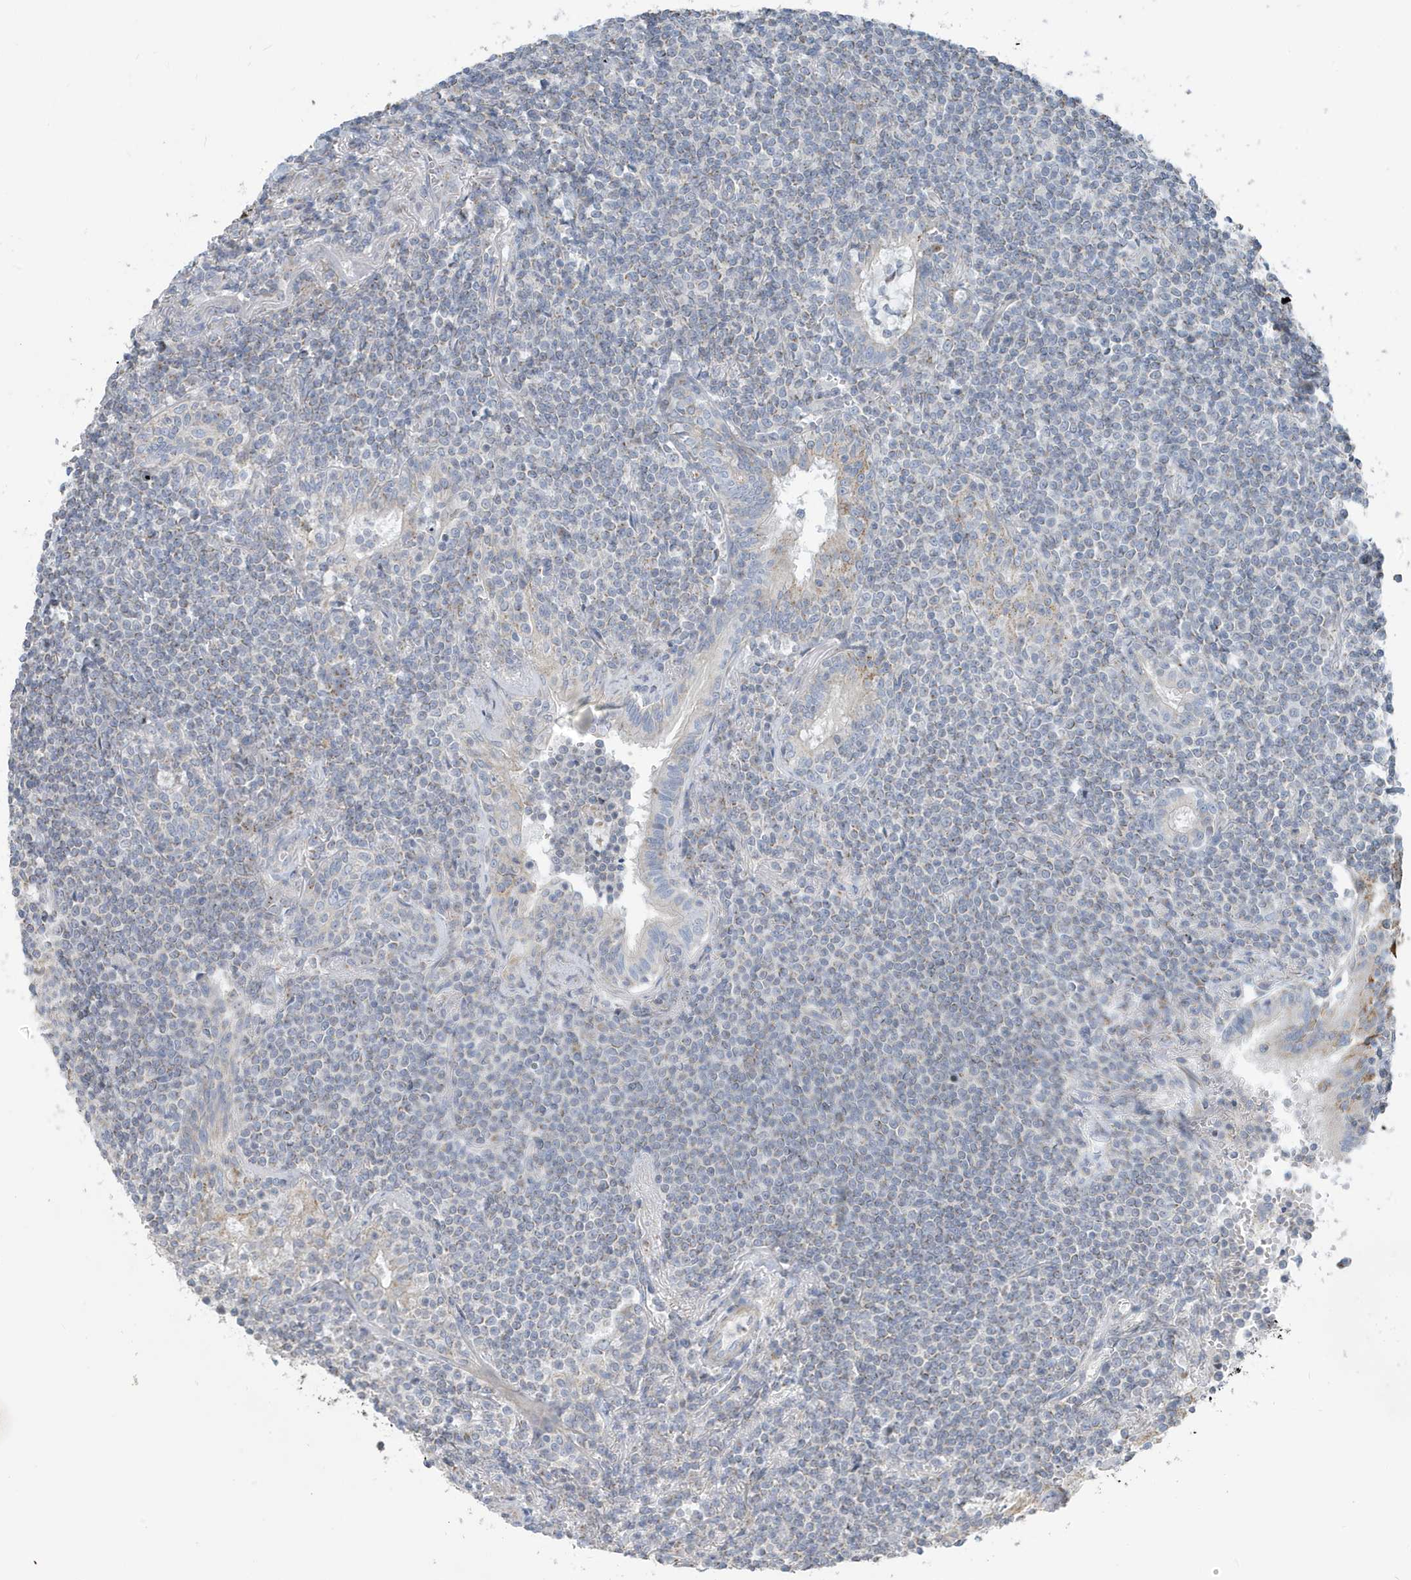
{"staining": {"intensity": "negative", "quantity": "none", "location": "none"}, "tissue": "lymphoma", "cell_type": "Tumor cells", "image_type": "cancer", "snomed": [{"axis": "morphology", "description": "Malignant lymphoma, non-Hodgkin's type, Low grade"}, {"axis": "topography", "description": "Lung"}], "caption": "This is a micrograph of IHC staining of lymphoma, which shows no positivity in tumor cells.", "gene": "ATP13A5", "patient": {"sex": "female", "age": 71}}